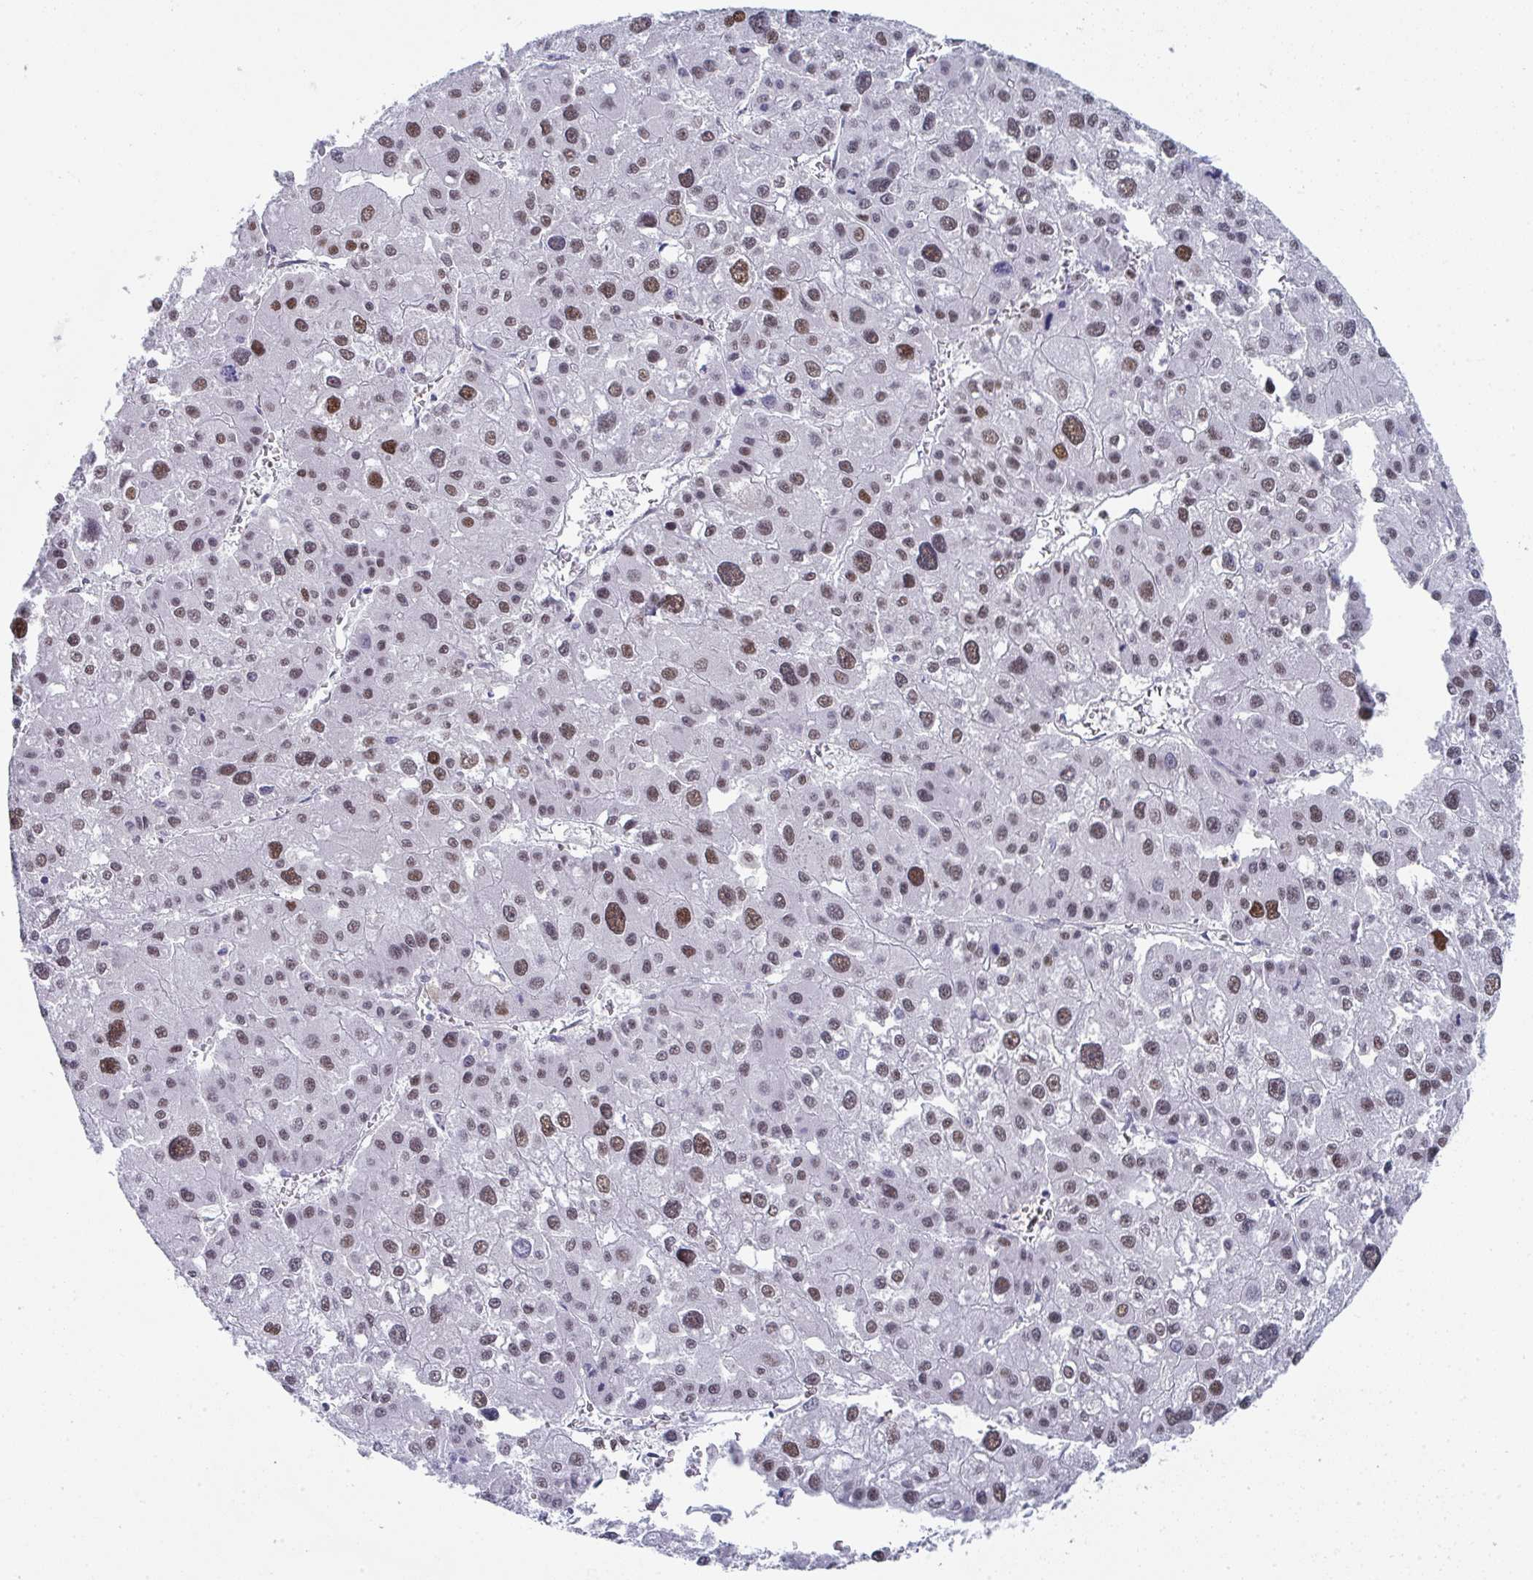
{"staining": {"intensity": "moderate", "quantity": "25%-75%", "location": "nuclear"}, "tissue": "liver cancer", "cell_type": "Tumor cells", "image_type": "cancer", "snomed": [{"axis": "morphology", "description": "Carcinoma, Hepatocellular, NOS"}, {"axis": "topography", "description": "Liver"}], "caption": "High-magnification brightfield microscopy of hepatocellular carcinoma (liver) stained with DAB (brown) and counterstained with hematoxylin (blue). tumor cells exhibit moderate nuclear positivity is seen in approximately25%-75% of cells.", "gene": "JDP2", "patient": {"sex": "male", "age": 73}}